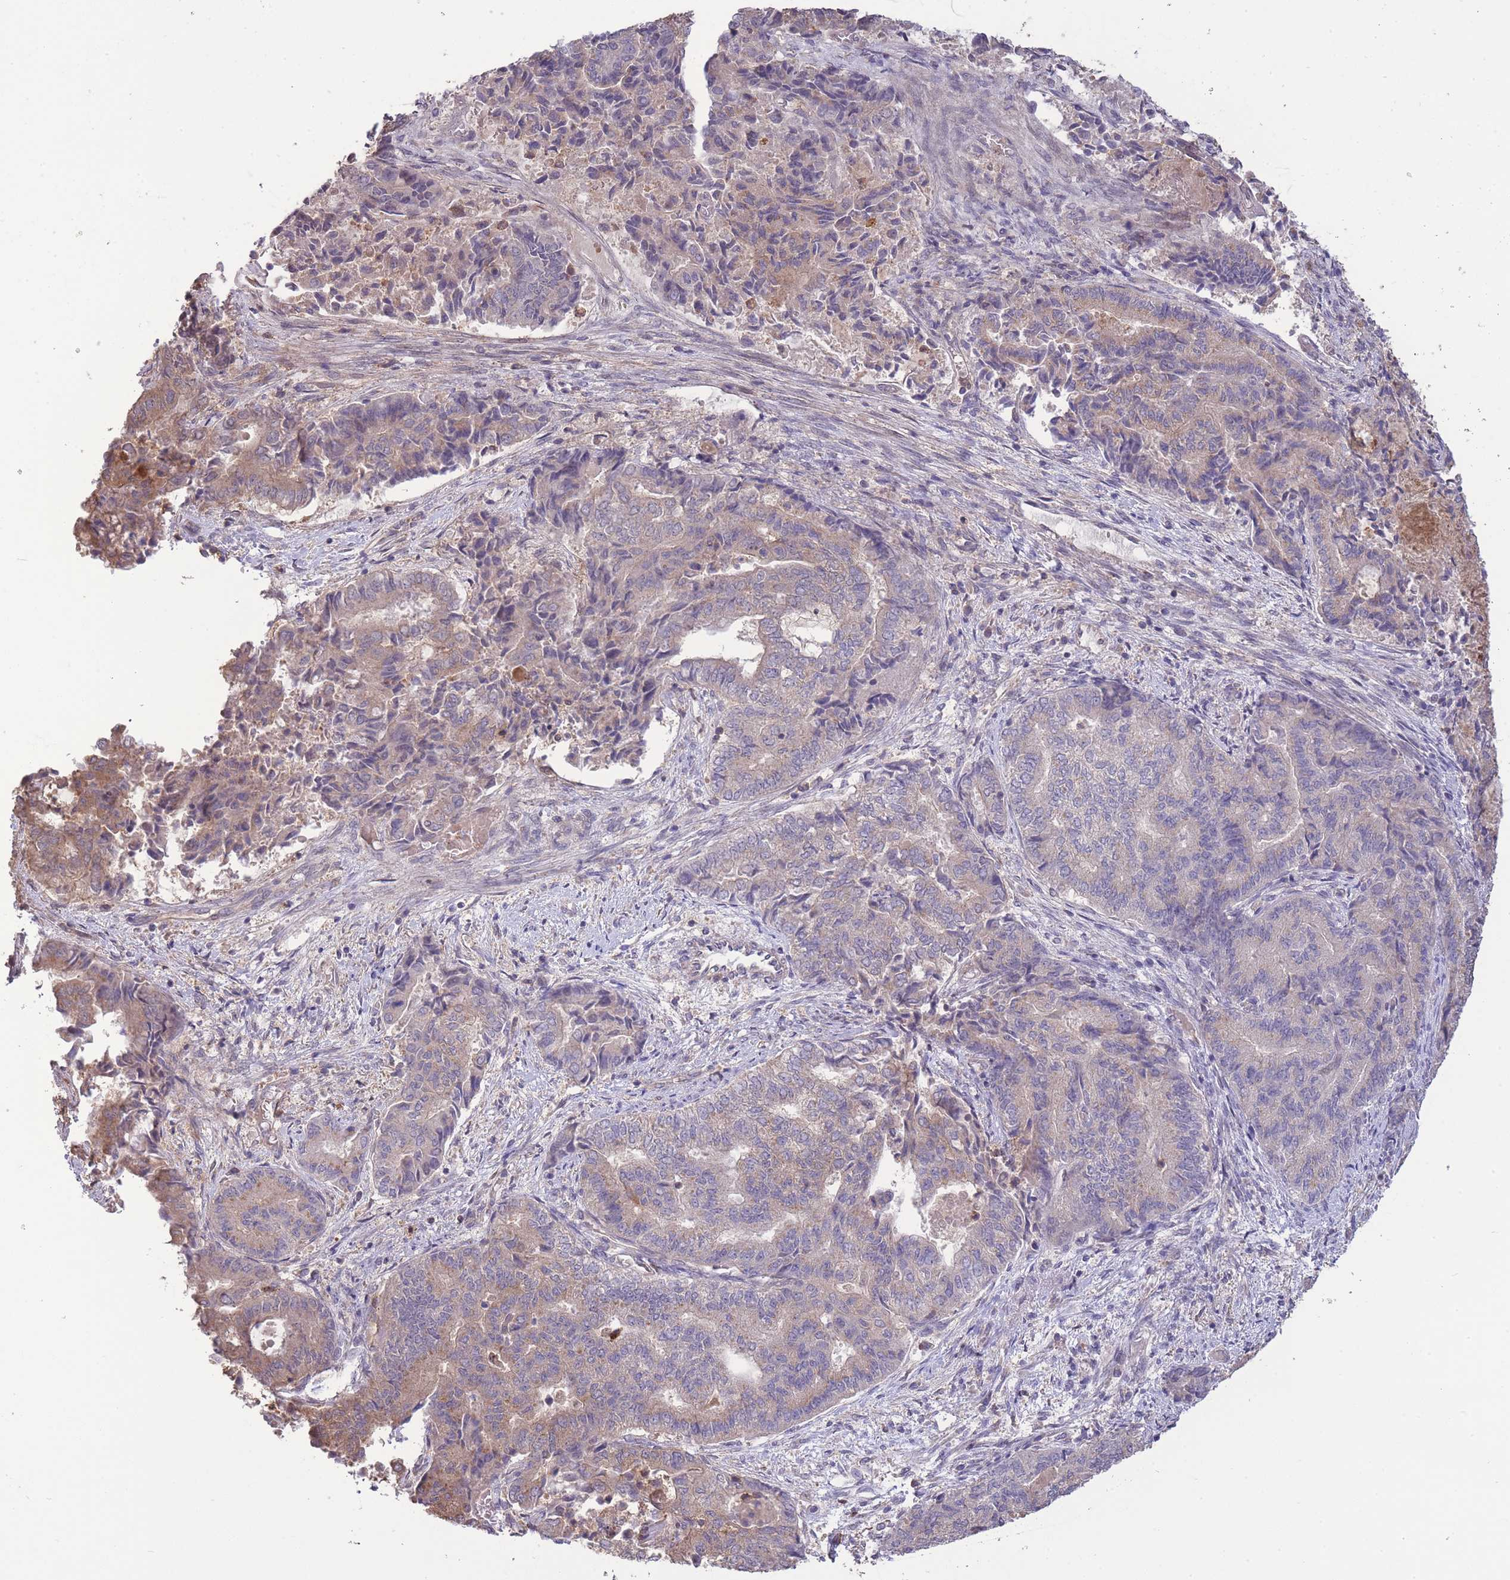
{"staining": {"intensity": "moderate", "quantity": "<25%", "location": "cytoplasmic/membranous"}, "tissue": "endometrial cancer", "cell_type": "Tumor cells", "image_type": "cancer", "snomed": [{"axis": "morphology", "description": "Adenocarcinoma, NOS"}, {"axis": "topography", "description": "Endometrium"}], "caption": "Endometrial cancer stained with a protein marker reveals moderate staining in tumor cells.", "gene": "ZNF304", "patient": {"sex": "female", "age": 80}}